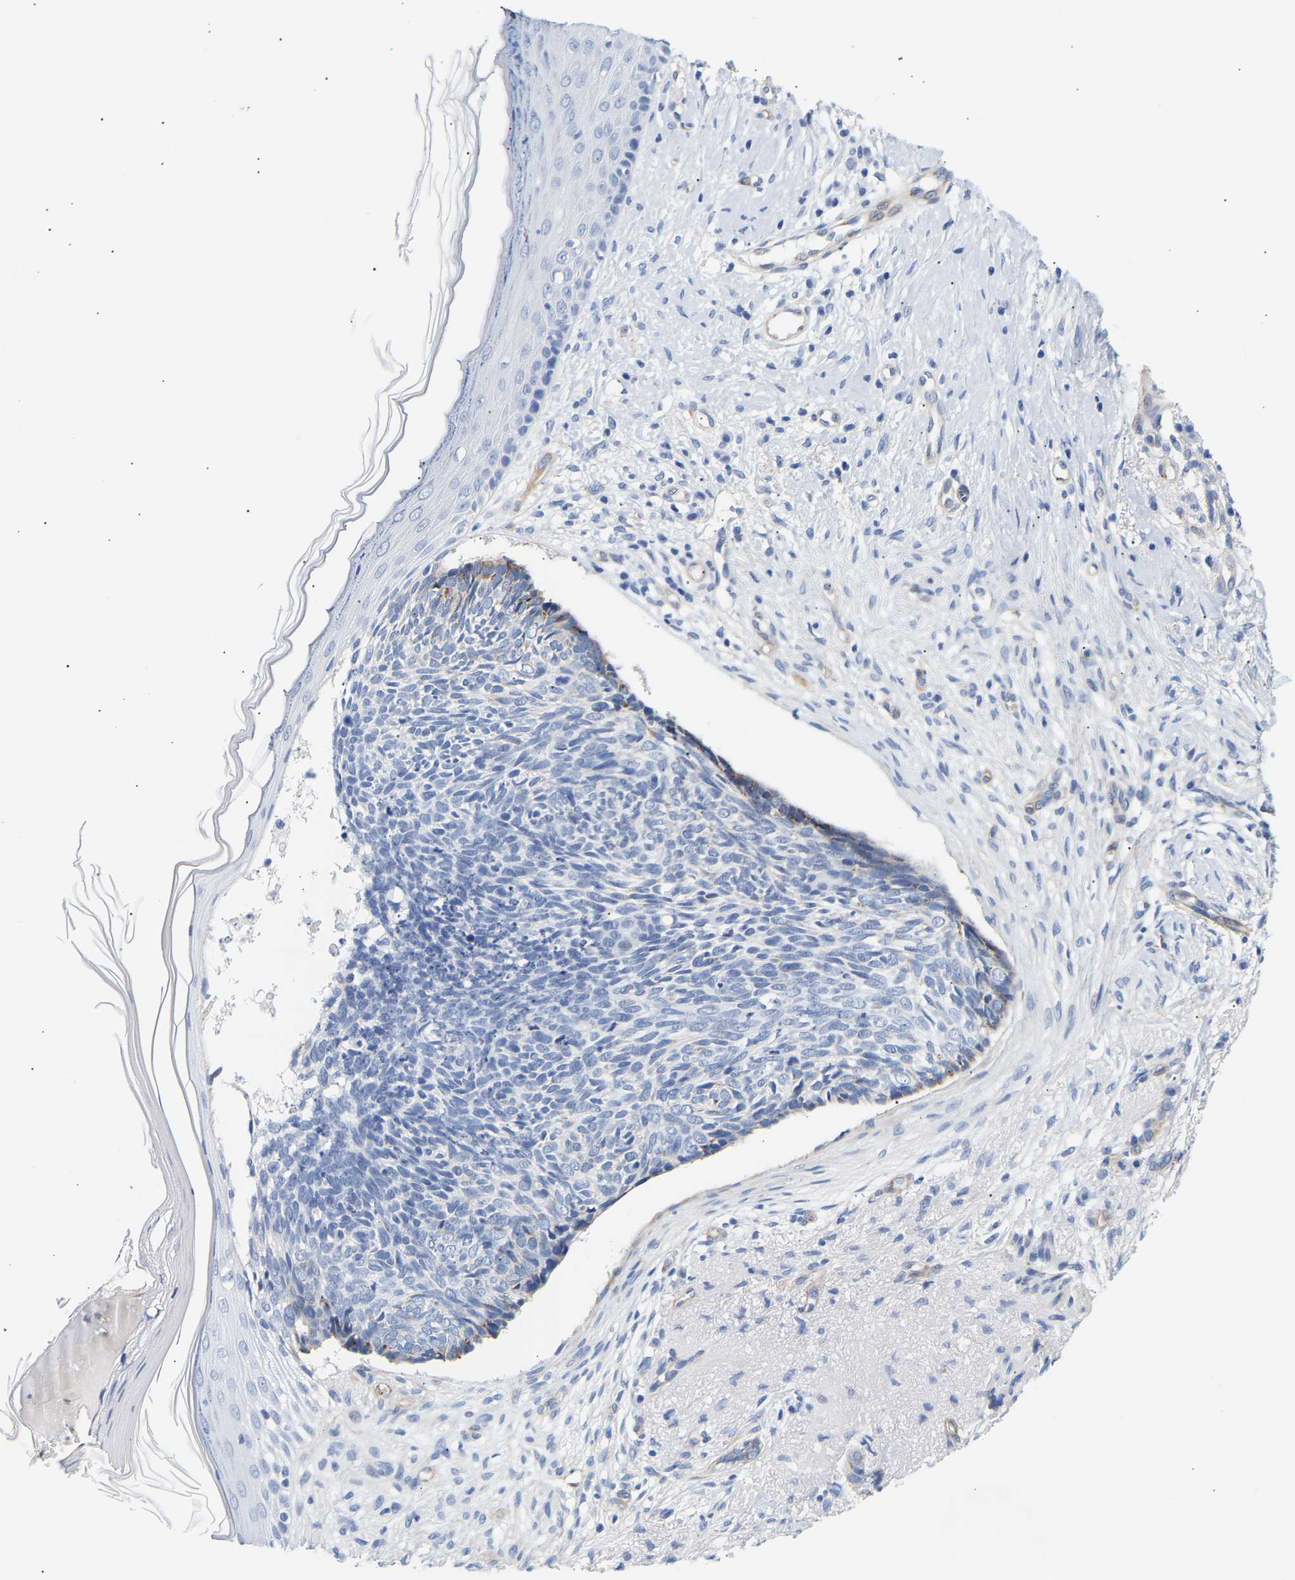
{"staining": {"intensity": "weak", "quantity": "<25%", "location": "cytoplasmic/membranous"}, "tissue": "skin cancer", "cell_type": "Tumor cells", "image_type": "cancer", "snomed": [{"axis": "morphology", "description": "Basal cell carcinoma"}, {"axis": "topography", "description": "Skin"}], "caption": "Immunohistochemical staining of human skin basal cell carcinoma demonstrates no significant positivity in tumor cells. The staining was performed using DAB (3,3'-diaminobenzidine) to visualize the protein expression in brown, while the nuclei were stained in blue with hematoxylin (Magnification: 20x).", "gene": "IGFBP7", "patient": {"sex": "female", "age": 84}}